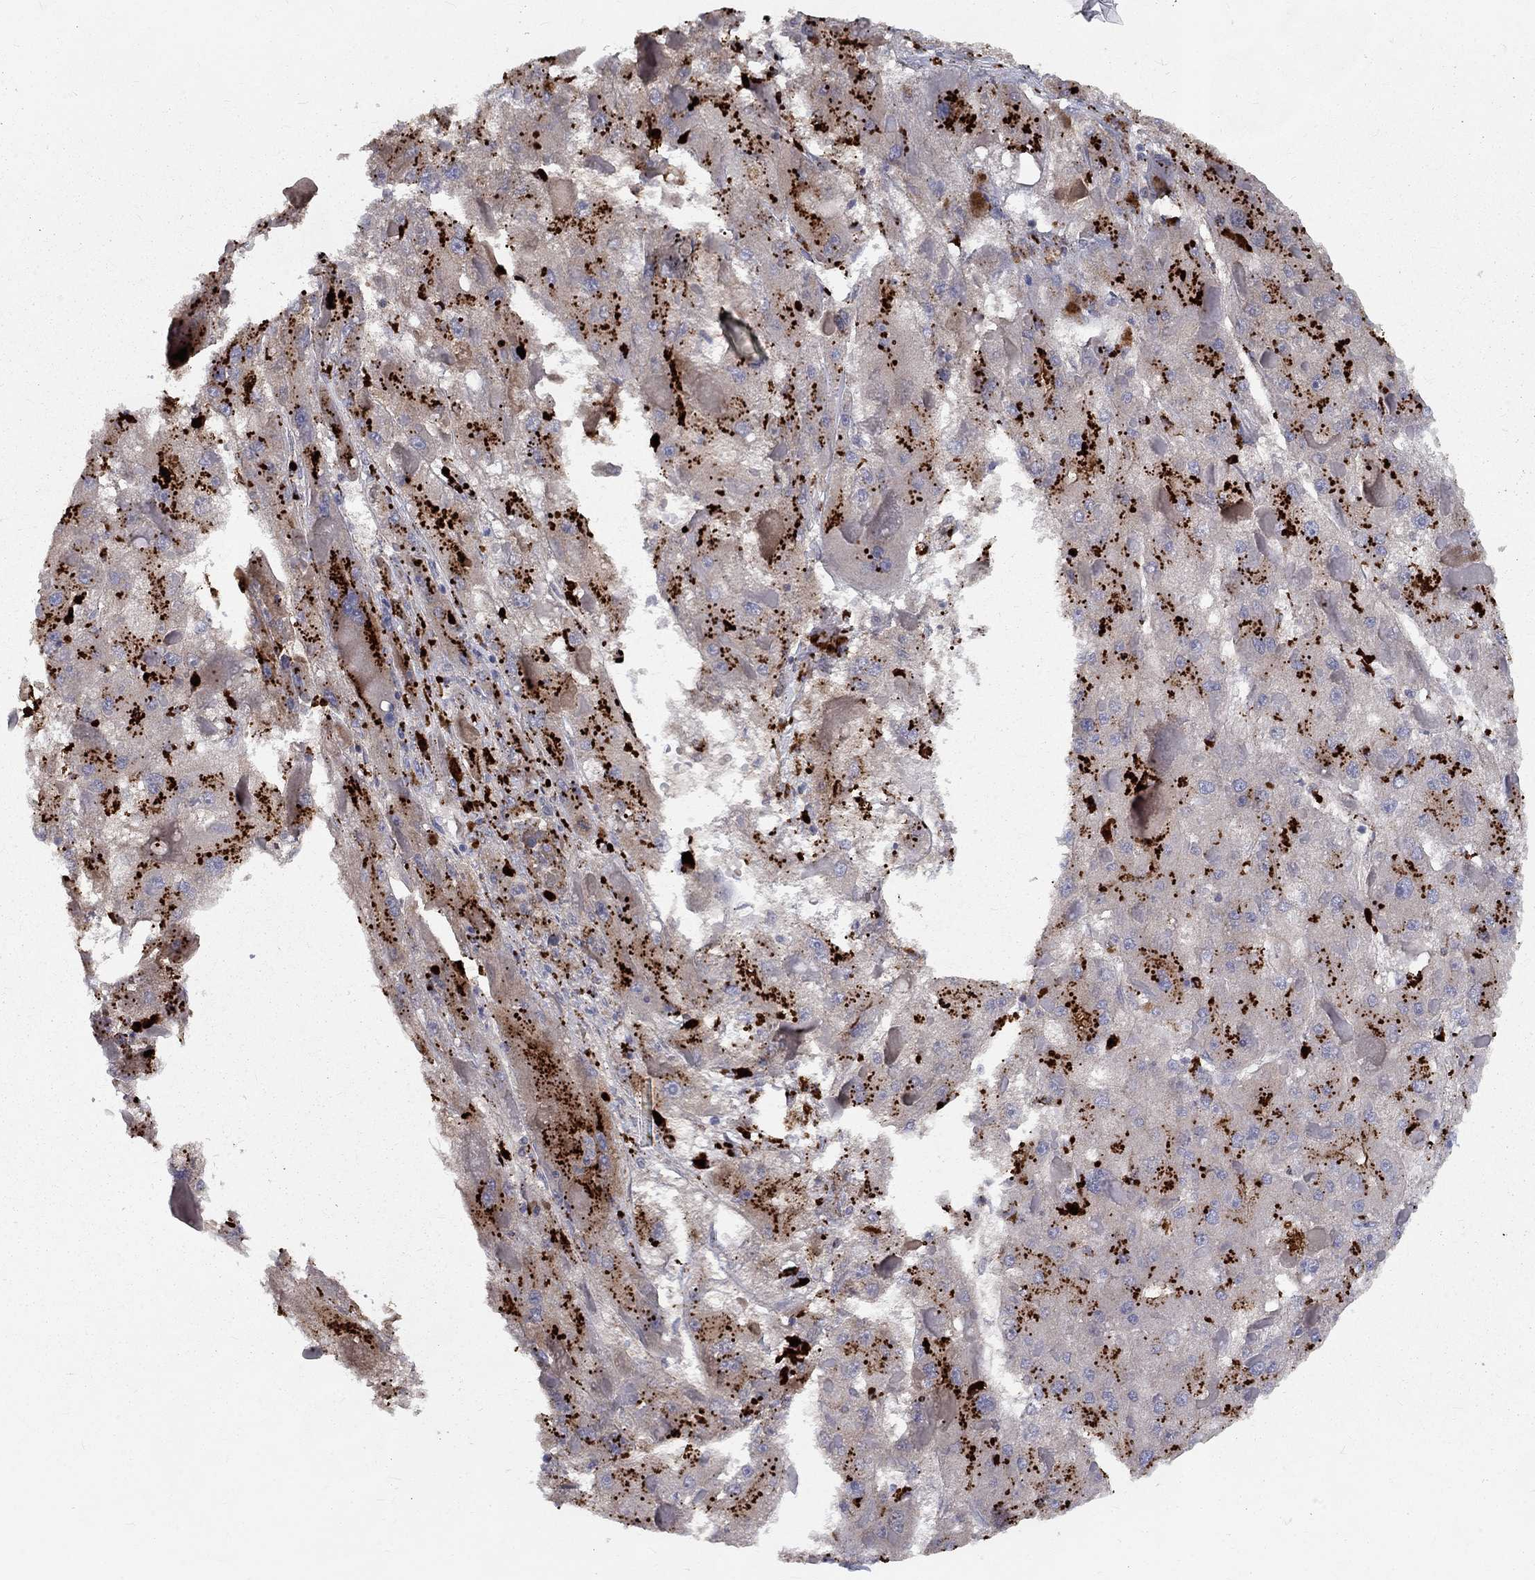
{"staining": {"intensity": "strong", "quantity": "25%-75%", "location": "cytoplasmic/membranous"}, "tissue": "liver cancer", "cell_type": "Tumor cells", "image_type": "cancer", "snomed": [{"axis": "morphology", "description": "Carcinoma, Hepatocellular, NOS"}, {"axis": "topography", "description": "Liver"}], "caption": "A brown stain labels strong cytoplasmic/membranous staining of a protein in human liver hepatocellular carcinoma tumor cells.", "gene": "EPDR1", "patient": {"sex": "female", "age": 73}}